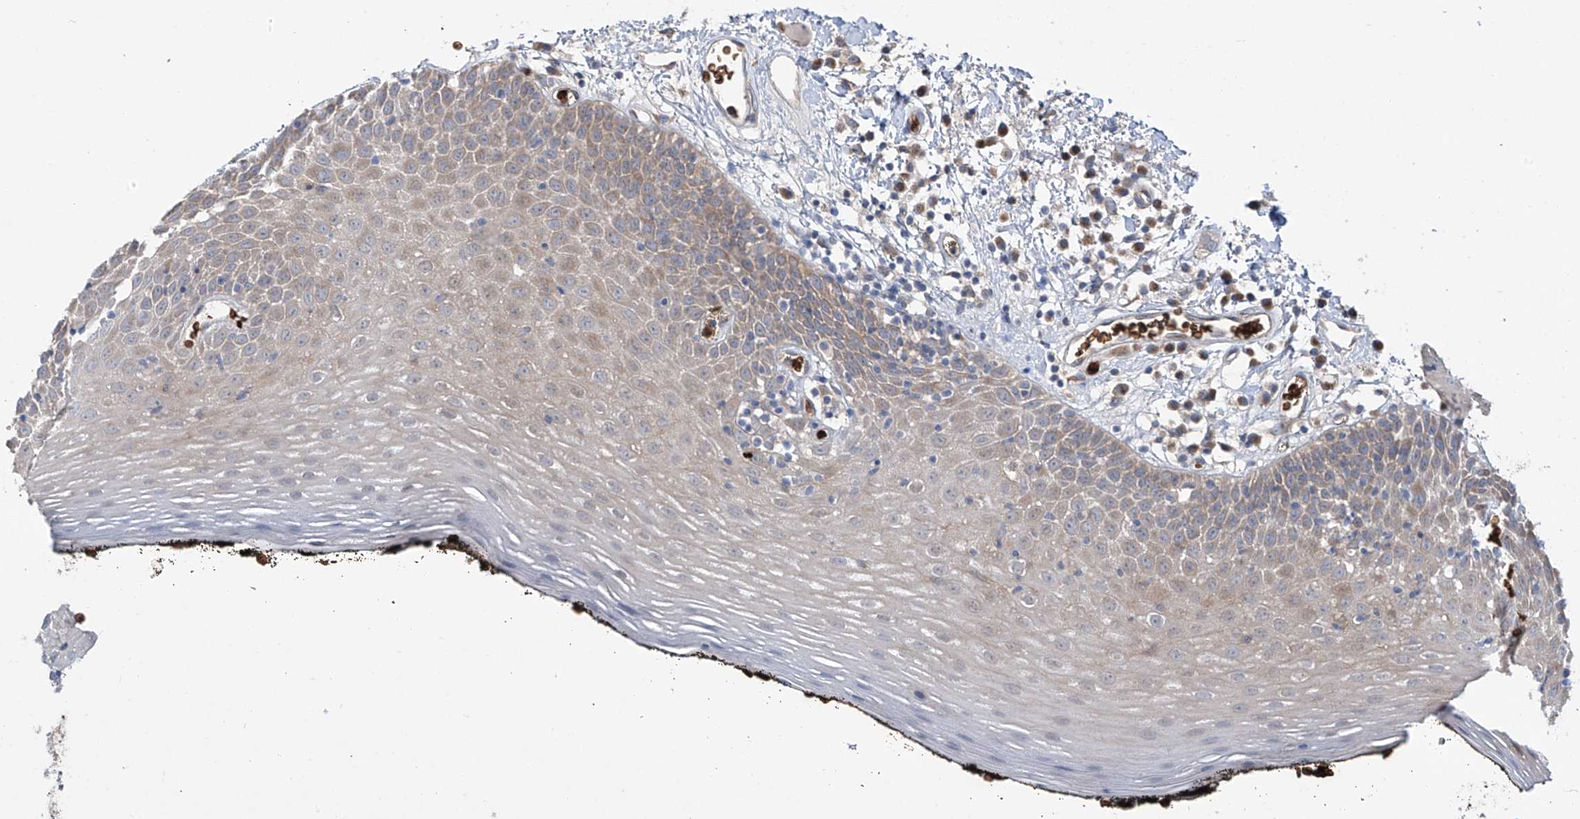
{"staining": {"intensity": "weak", "quantity": ">75%", "location": "cytoplasmic/membranous"}, "tissue": "oral mucosa", "cell_type": "Squamous epithelial cells", "image_type": "normal", "snomed": [{"axis": "morphology", "description": "Normal tissue, NOS"}, {"axis": "topography", "description": "Oral tissue"}], "caption": "This histopathology image demonstrates IHC staining of benign human oral mucosa, with low weak cytoplasmic/membranous expression in approximately >75% of squamous epithelial cells.", "gene": "ZDHHC9", "patient": {"sex": "male", "age": 74}}